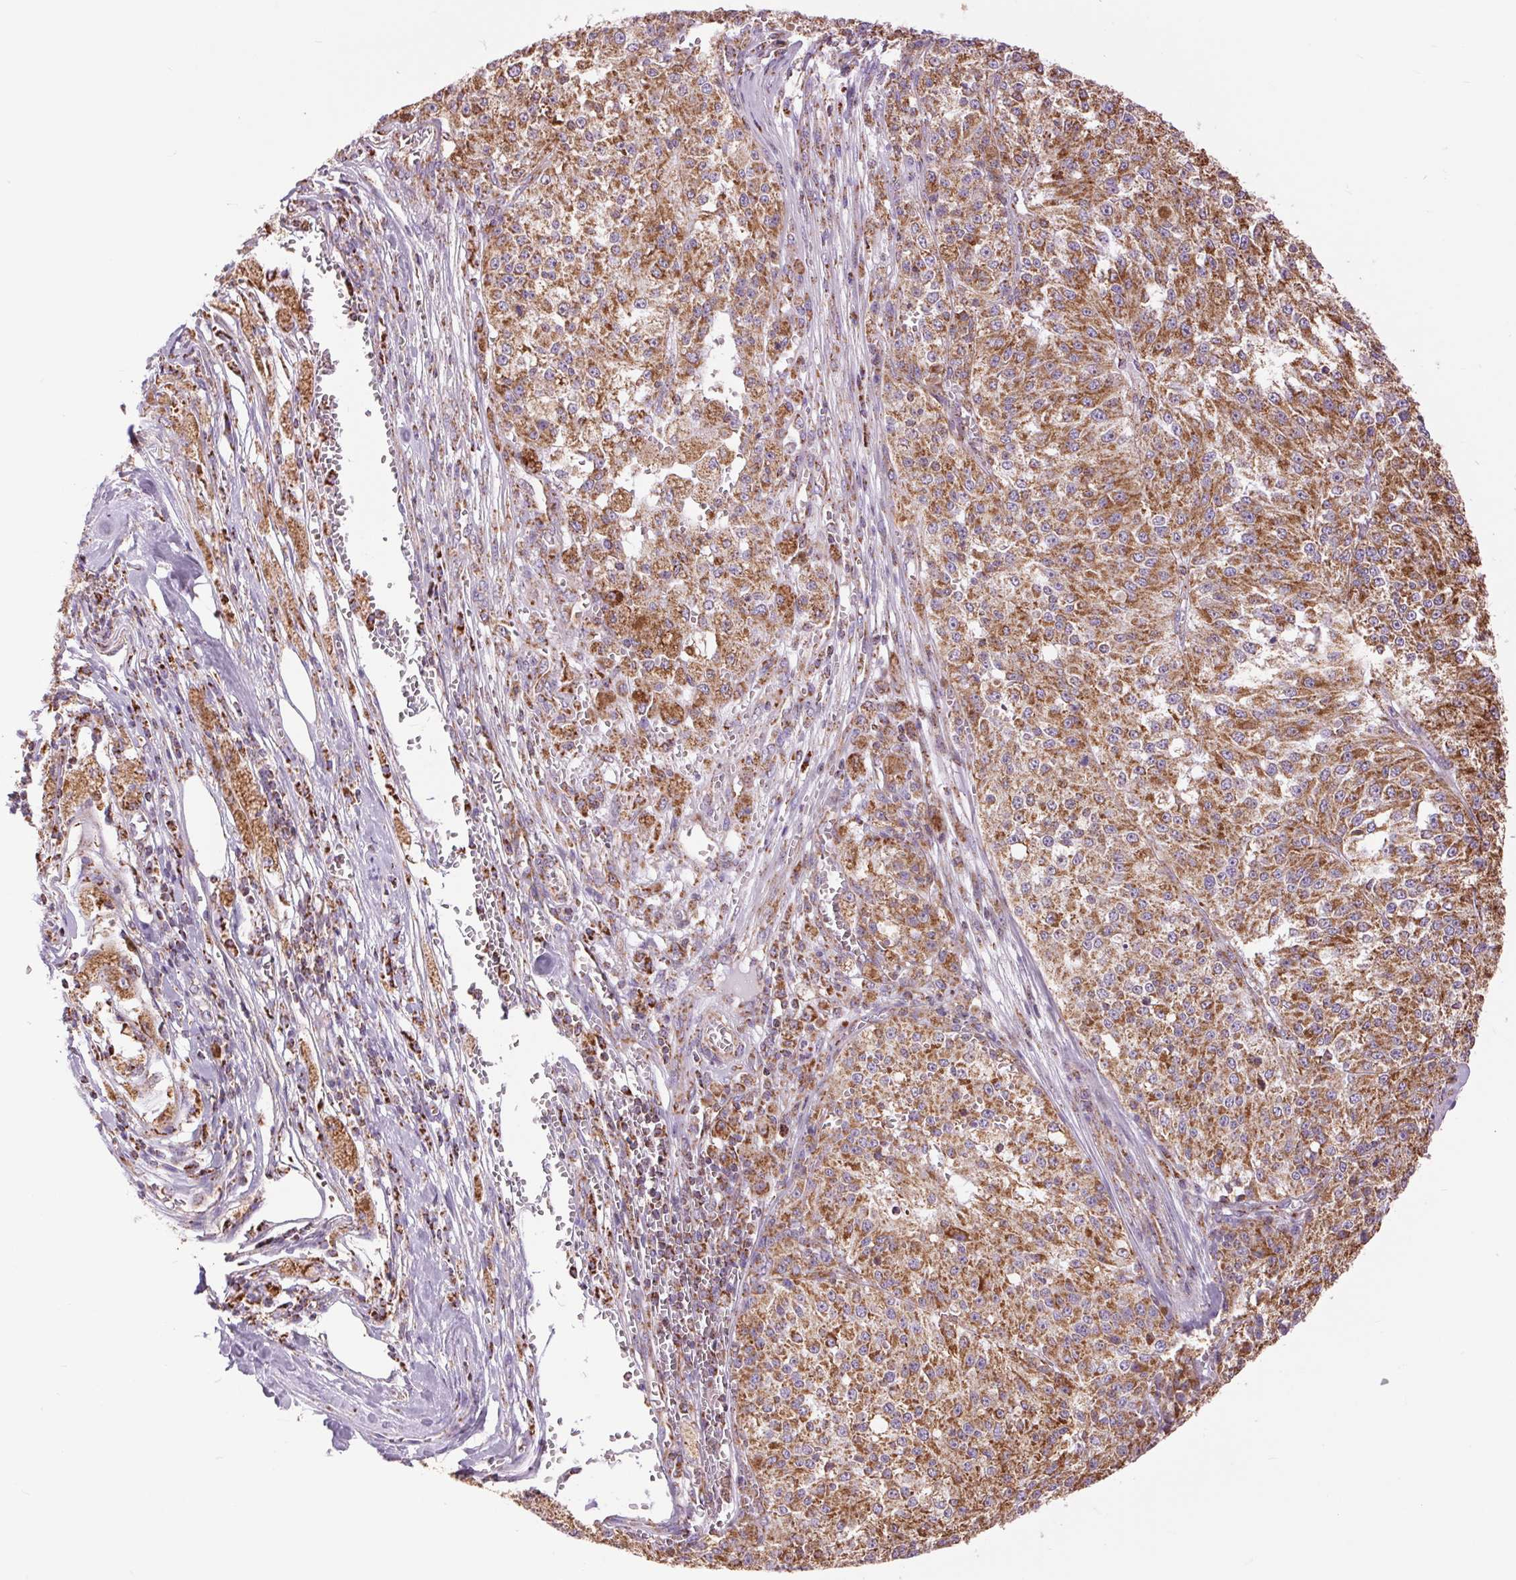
{"staining": {"intensity": "strong", "quantity": ">75%", "location": "cytoplasmic/membranous"}, "tissue": "melanoma", "cell_type": "Tumor cells", "image_type": "cancer", "snomed": [{"axis": "morphology", "description": "Malignant melanoma, Metastatic site"}, {"axis": "topography", "description": "Lymph node"}], "caption": "Strong cytoplasmic/membranous staining for a protein is present in about >75% of tumor cells of malignant melanoma (metastatic site) using IHC.", "gene": "ATP5PB", "patient": {"sex": "female", "age": 64}}